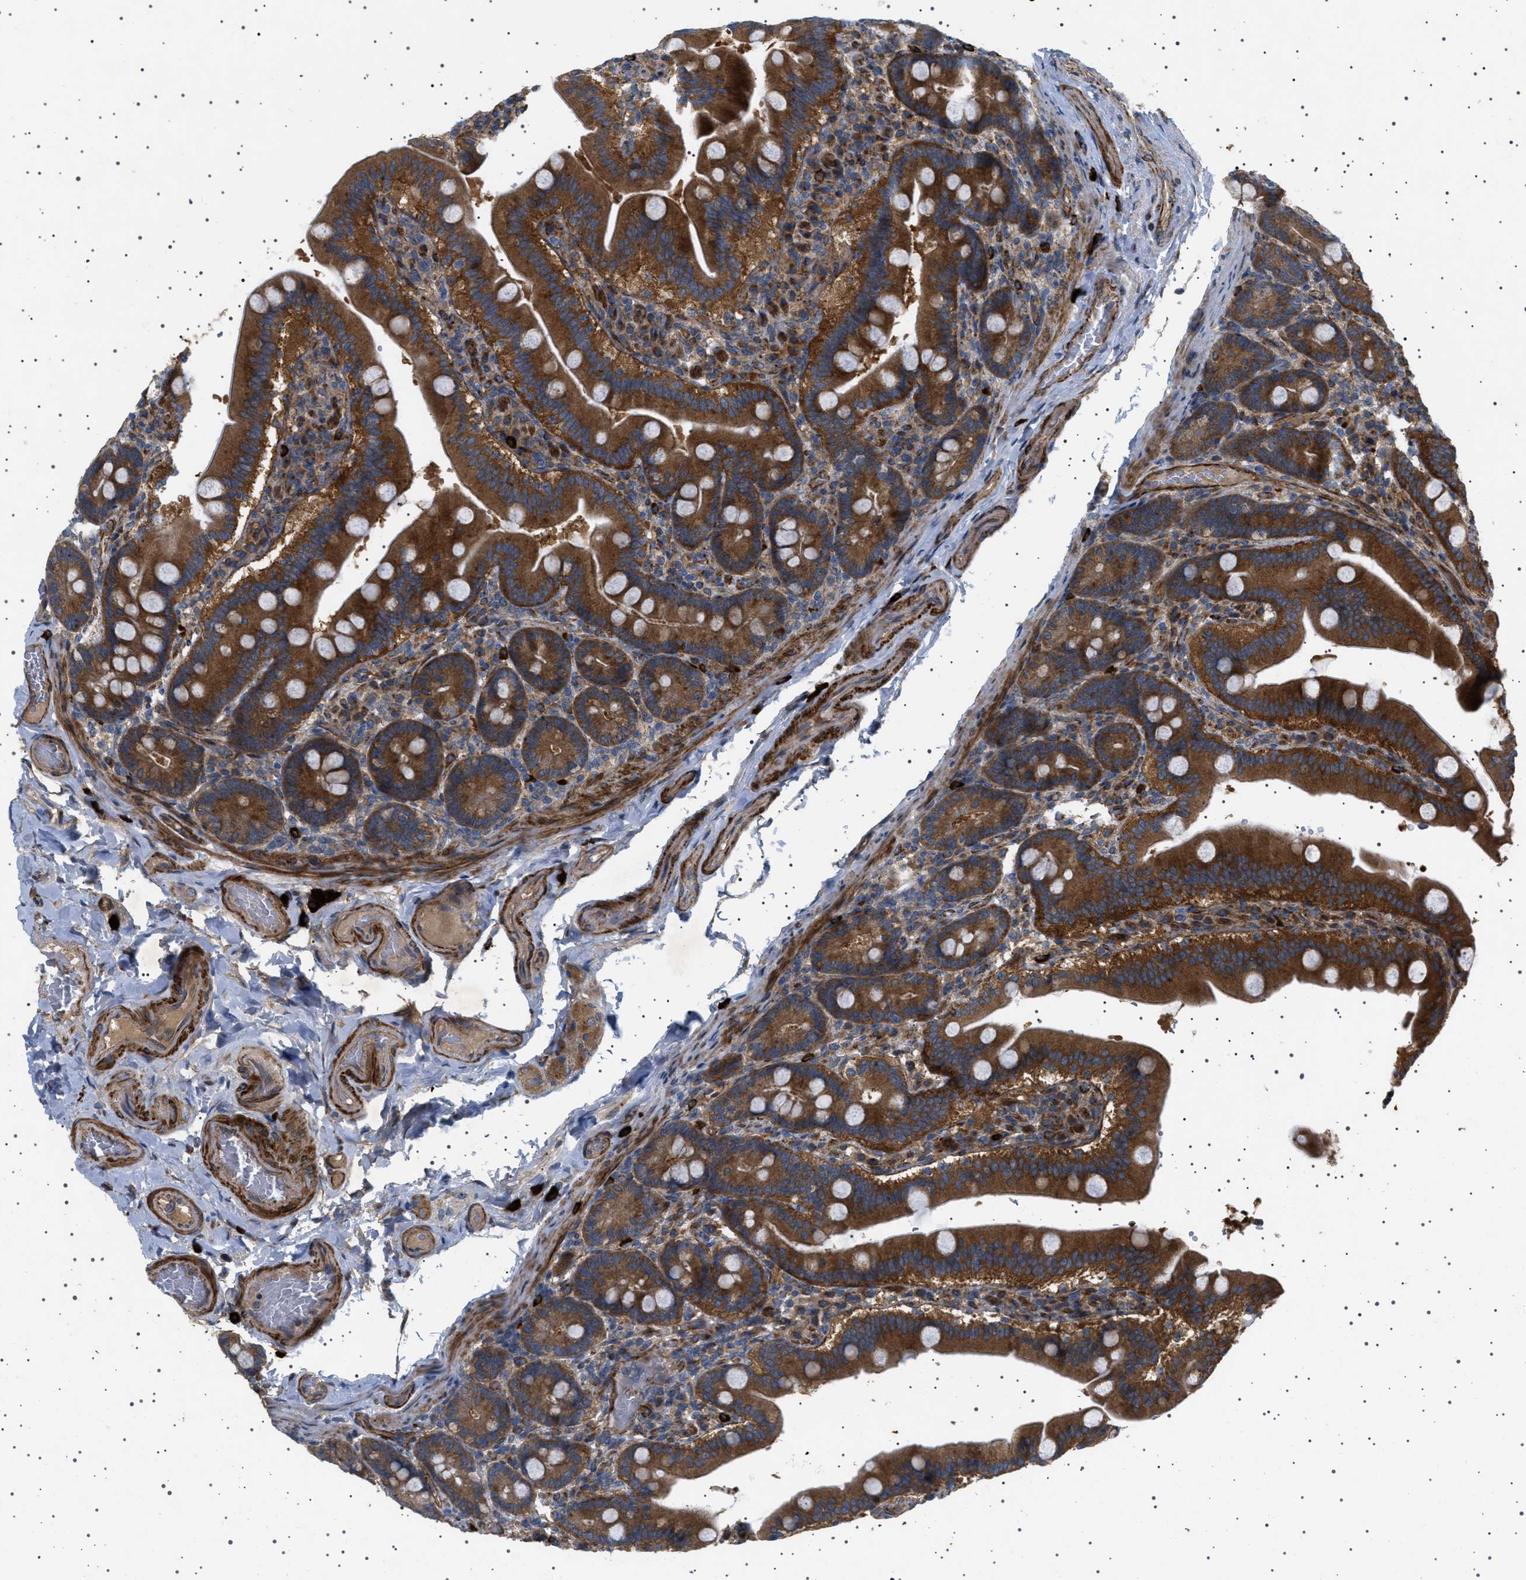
{"staining": {"intensity": "strong", "quantity": ">75%", "location": "cytoplasmic/membranous"}, "tissue": "duodenum", "cell_type": "Glandular cells", "image_type": "normal", "snomed": [{"axis": "morphology", "description": "Normal tissue, NOS"}, {"axis": "topography", "description": "Duodenum"}], "caption": "IHC histopathology image of benign duodenum stained for a protein (brown), which exhibits high levels of strong cytoplasmic/membranous expression in approximately >75% of glandular cells.", "gene": "CCDC186", "patient": {"sex": "male", "age": 54}}